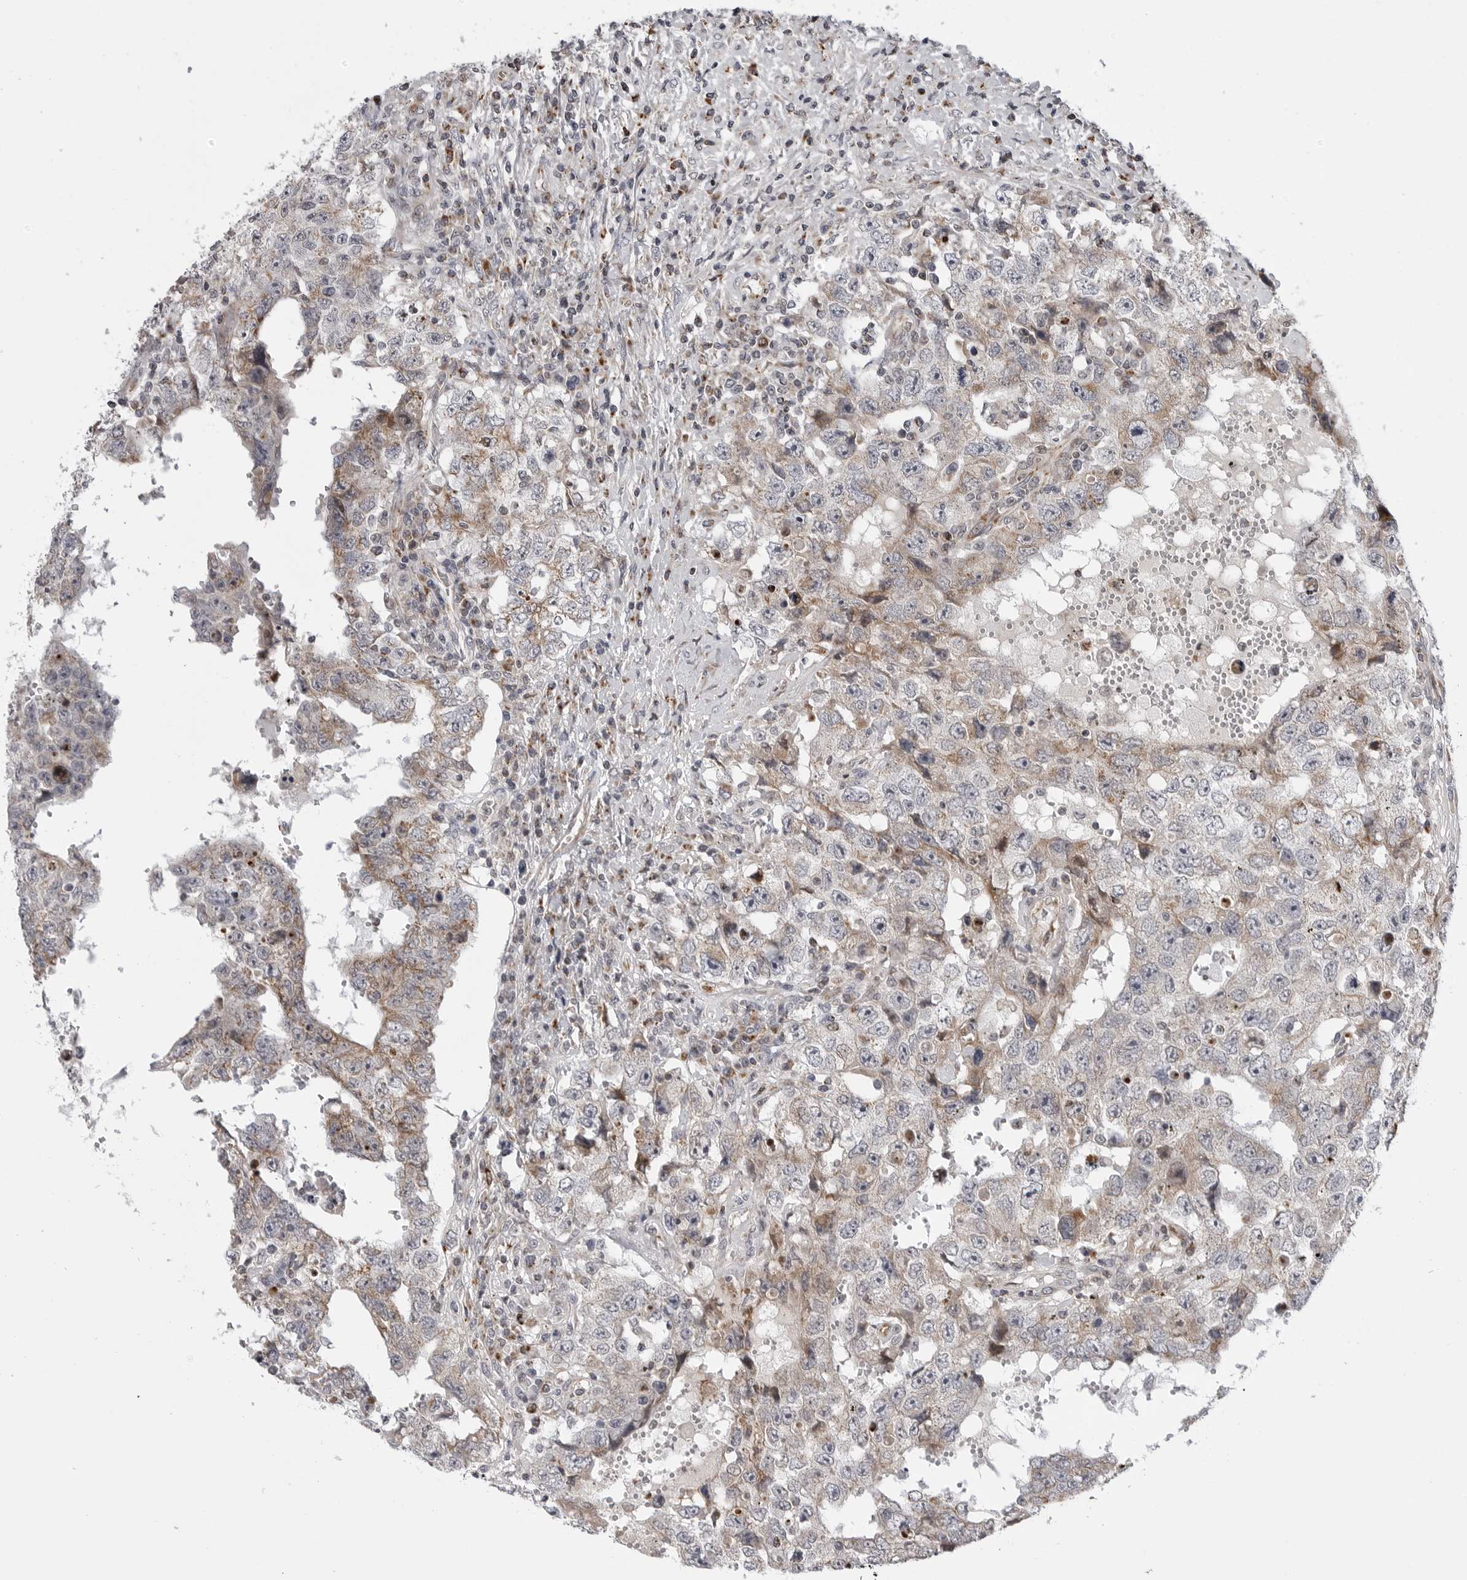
{"staining": {"intensity": "weak", "quantity": "<25%", "location": "cytoplasmic/membranous"}, "tissue": "testis cancer", "cell_type": "Tumor cells", "image_type": "cancer", "snomed": [{"axis": "morphology", "description": "Carcinoma, Embryonal, NOS"}, {"axis": "topography", "description": "Testis"}], "caption": "A high-resolution image shows IHC staining of testis cancer, which demonstrates no significant positivity in tumor cells.", "gene": "CDK20", "patient": {"sex": "male", "age": 26}}